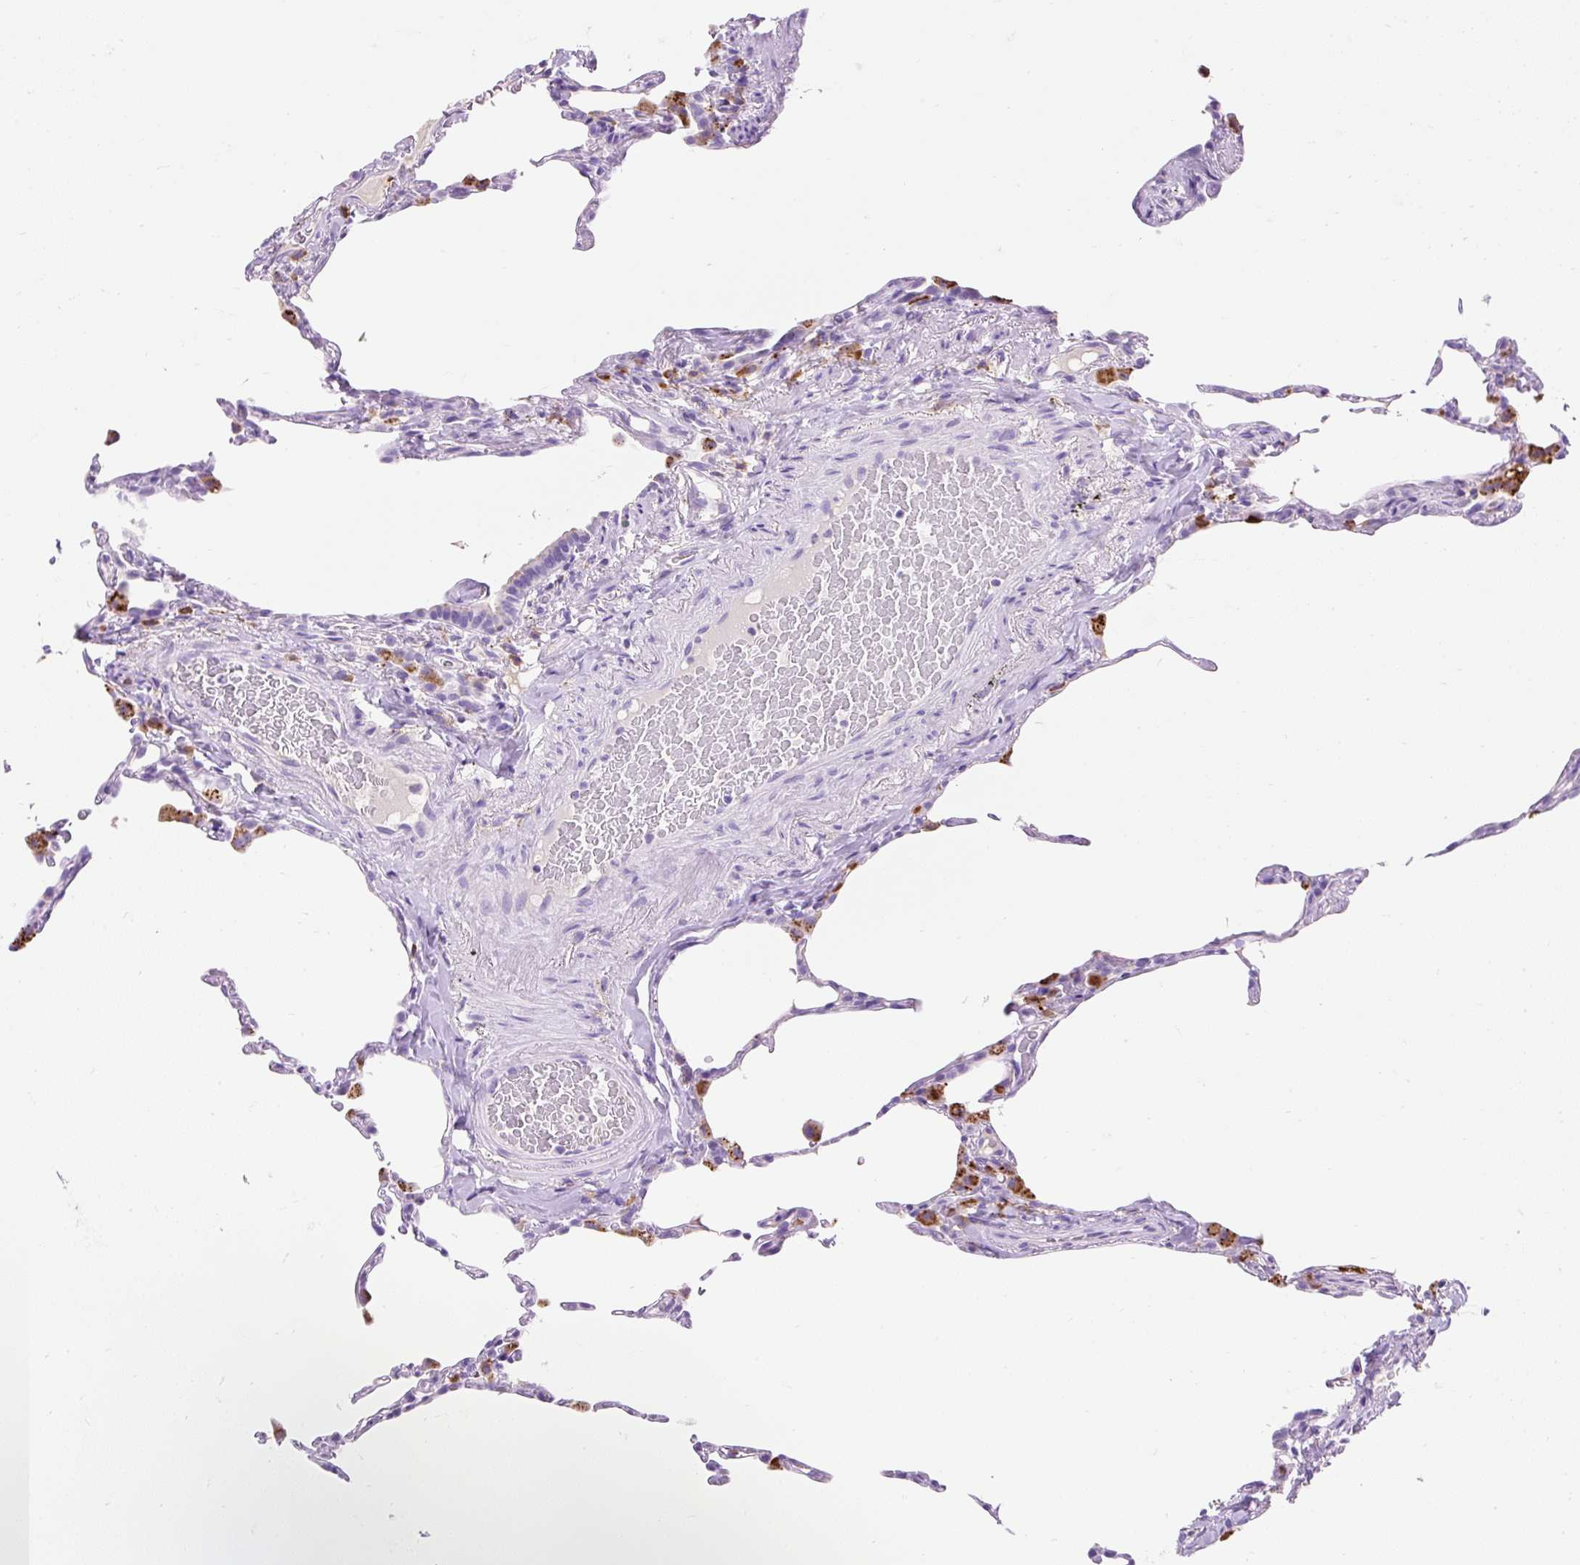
{"staining": {"intensity": "moderate", "quantity": "<25%", "location": "cytoplasmic/membranous"}, "tissue": "lung", "cell_type": "Alveolar cells", "image_type": "normal", "snomed": [{"axis": "morphology", "description": "Normal tissue, NOS"}, {"axis": "topography", "description": "Lung"}], "caption": "Unremarkable lung was stained to show a protein in brown. There is low levels of moderate cytoplasmic/membranous staining in approximately <25% of alveolar cells. (DAB (3,3'-diaminobenzidine) IHC, brown staining for protein, blue staining for nuclei).", "gene": "HEXB", "patient": {"sex": "female", "age": 57}}